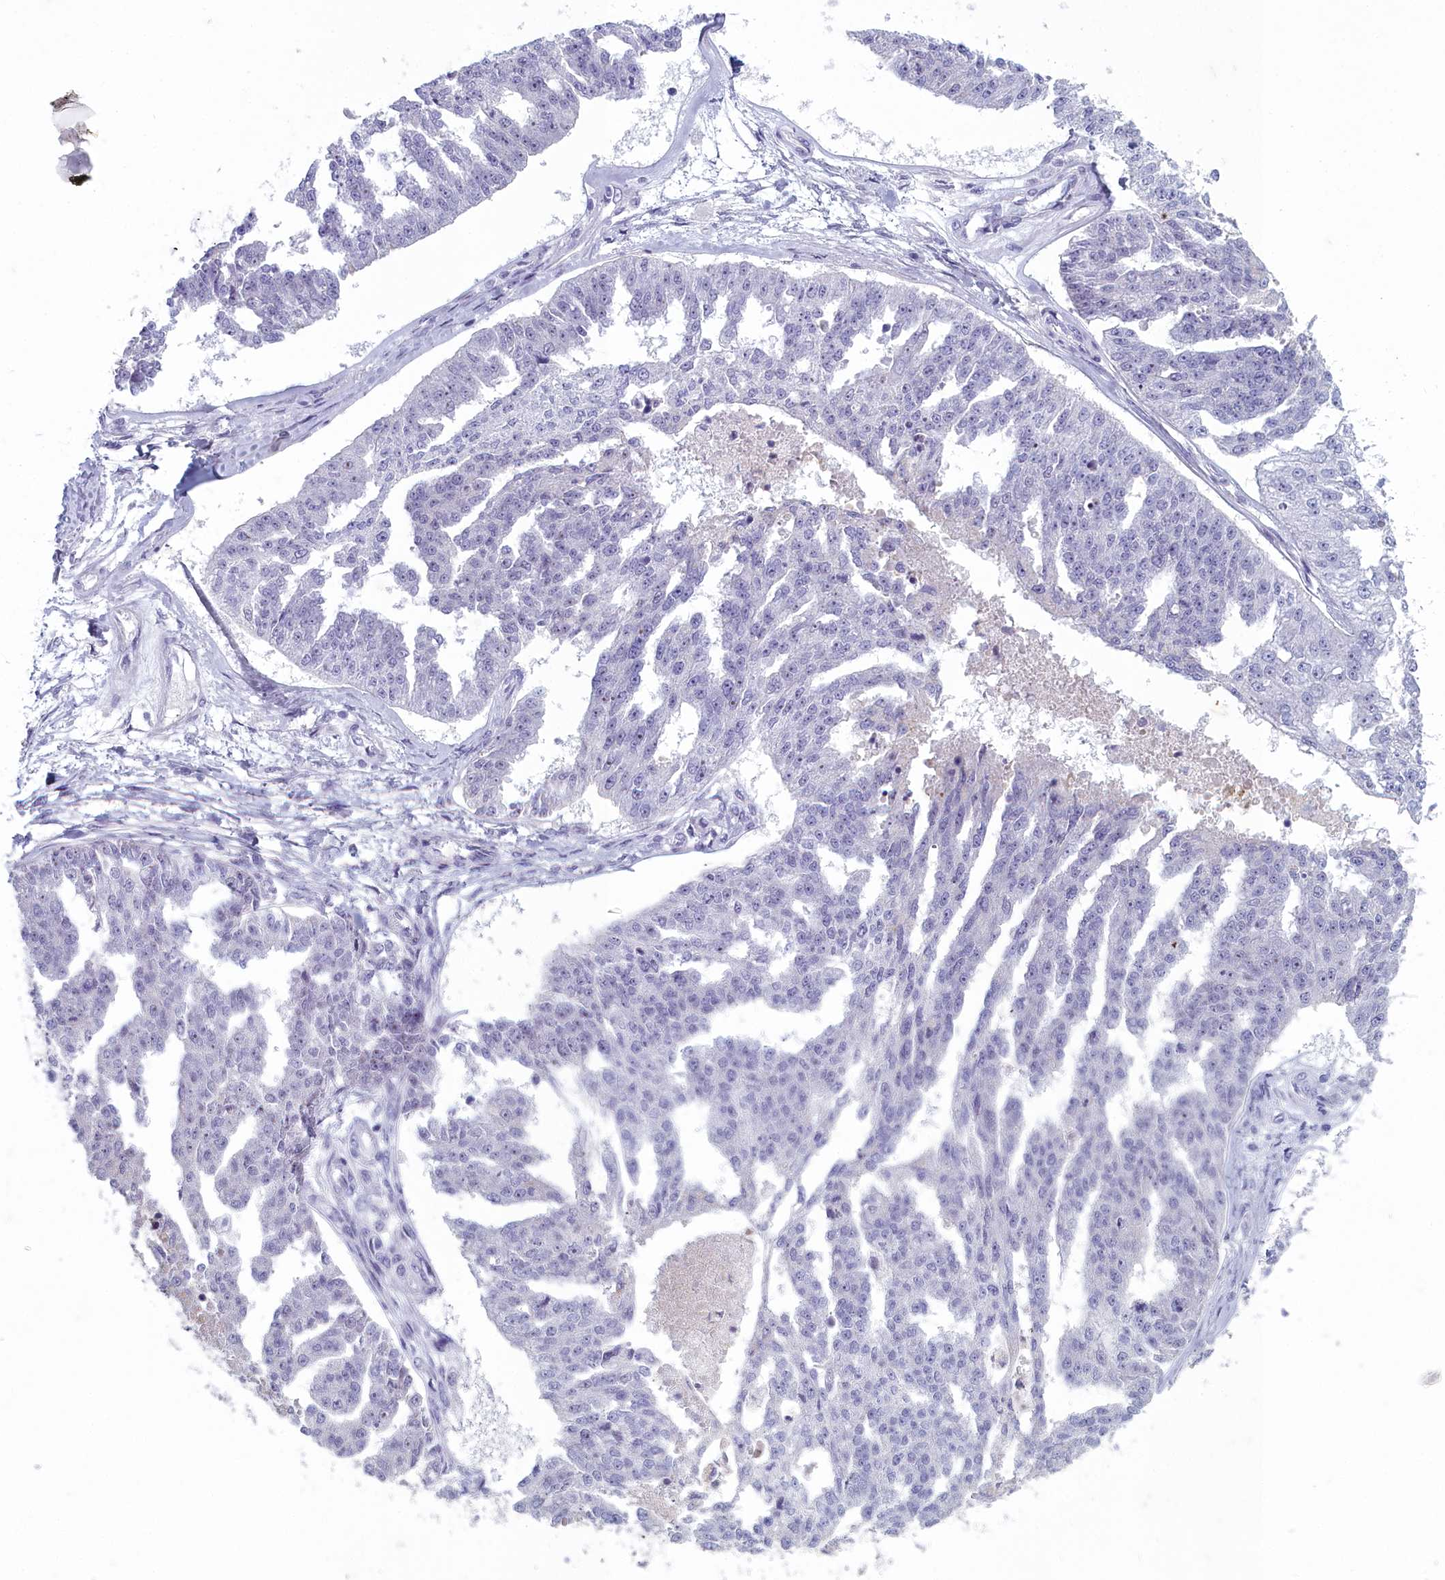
{"staining": {"intensity": "negative", "quantity": "none", "location": "none"}, "tissue": "ovarian cancer", "cell_type": "Tumor cells", "image_type": "cancer", "snomed": [{"axis": "morphology", "description": "Cystadenocarcinoma, serous, NOS"}, {"axis": "topography", "description": "Ovary"}], "caption": "A high-resolution image shows IHC staining of serous cystadenocarcinoma (ovarian), which displays no significant positivity in tumor cells.", "gene": "INSYN2A", "patient": {"sex": "female", "age": 58}}